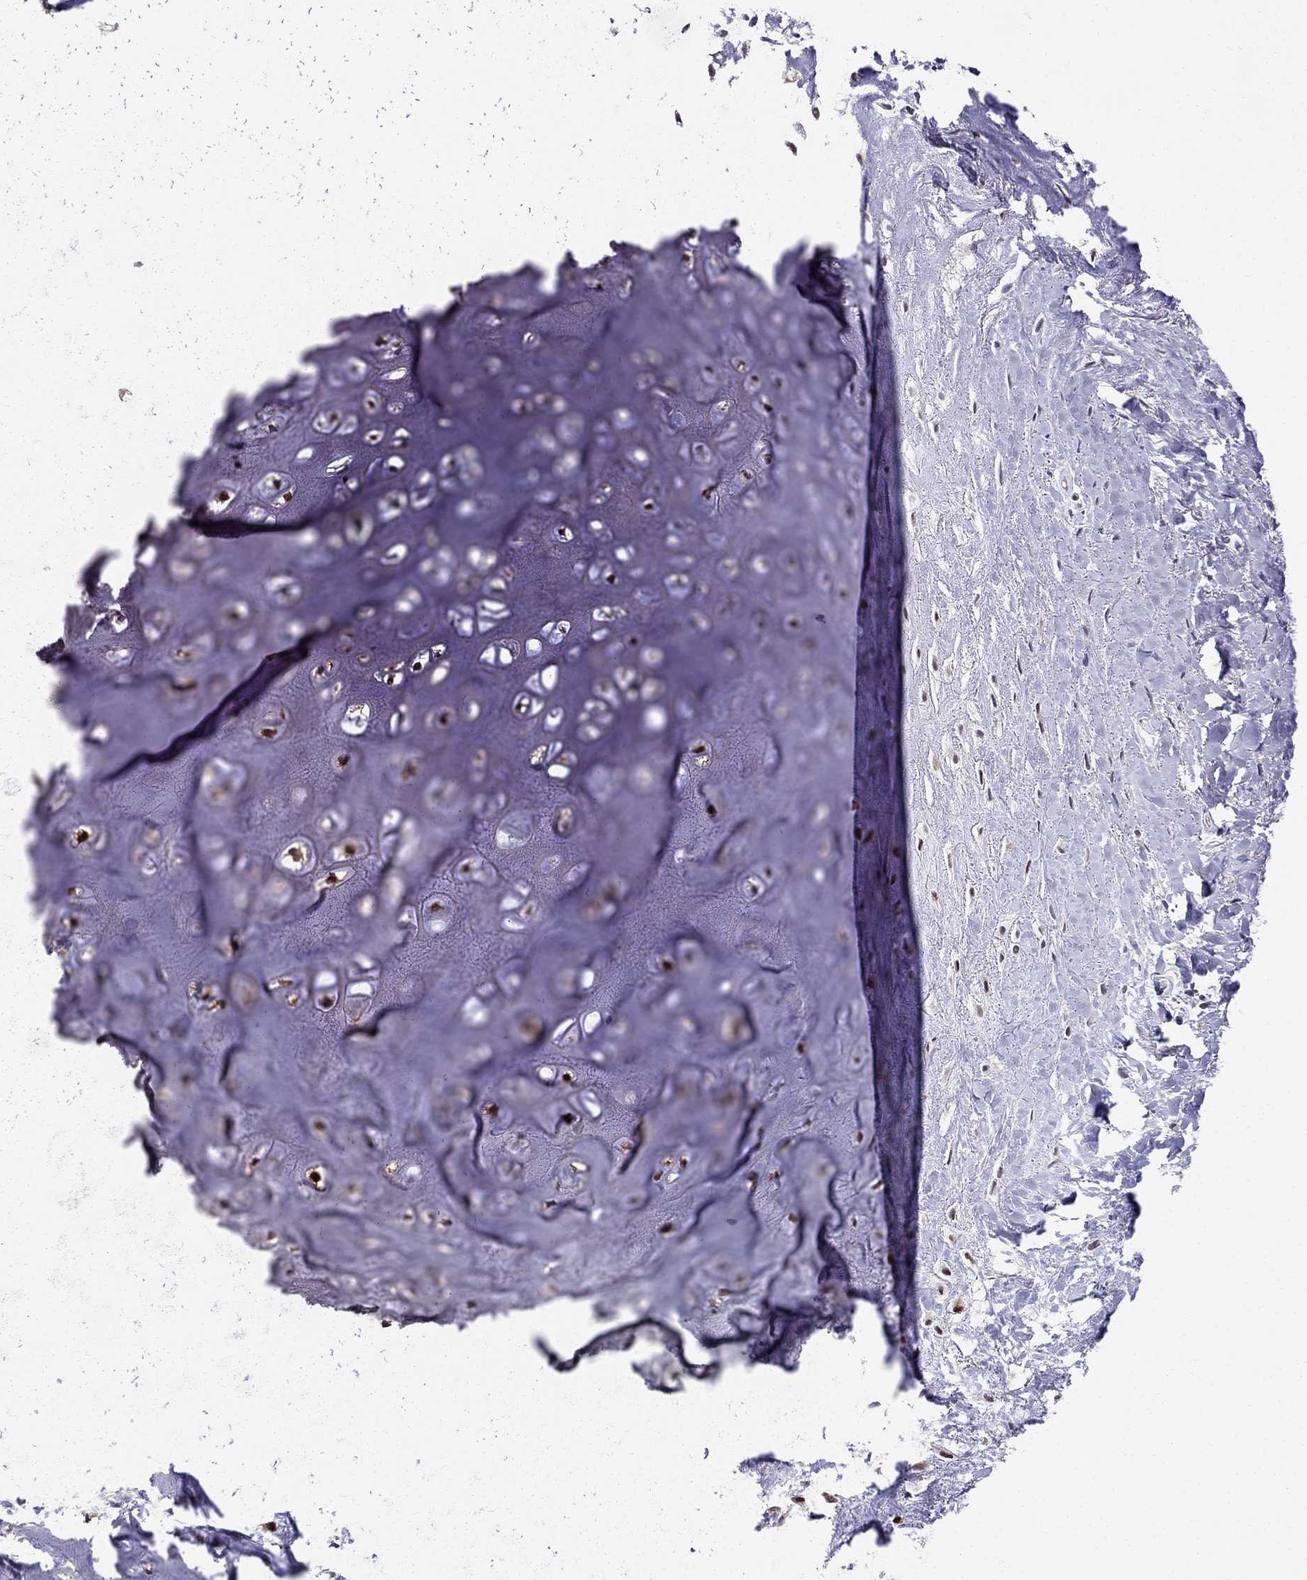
{"staining": {"intensity": "negative", "quantity": "none", "location": "none"}, "tissue": "adipose tissue", "cell_type": "Adipocytes", "image_type": "normal", "snomed": [{"axis": "morphology", "description": "Normal tissue, NOS"}, {"axis": "morphology", "description": "Squamous cell carcinoma, NOS"}, {"axis": "topography", "description": "Cartilage tissue"}, {"axis": "topography", "description": "Head-Neck"}], "caption": "Immunohistochemistry (IHC) of normal human adipose tissue demonstrates no positivity in adipocytes.", "gene": "MAGEB4", "patient": {"sex": "male", "age": 62}}